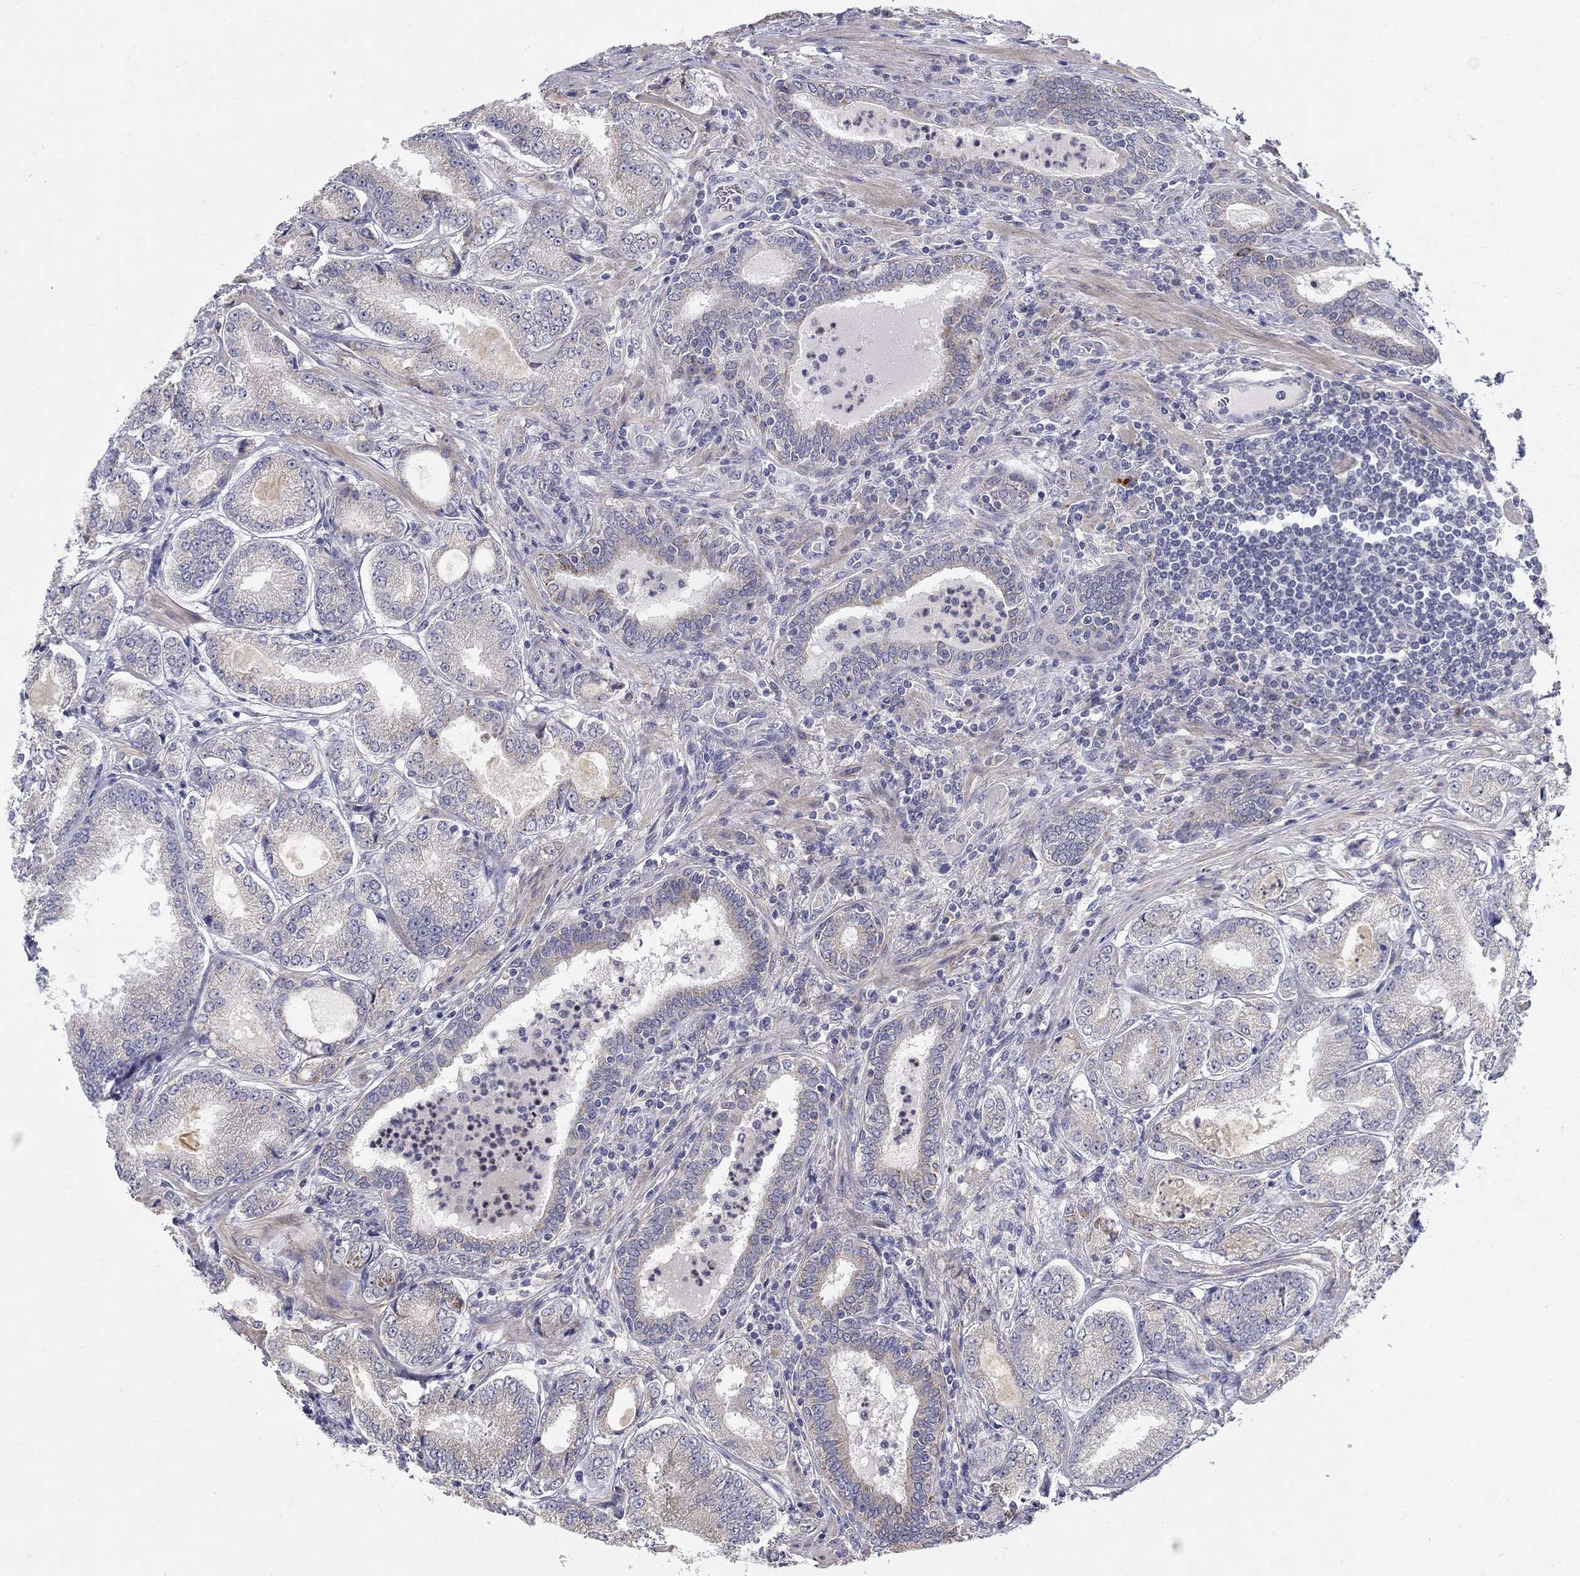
{"staining": {"intensity": "weak", "quantity": "25%-75%", "location": "cytoplasmic/membranous"}, "tissue": "prostate cancer", "cell_type": "Tumor cells", "image_type": "cancer", "snomed": [{"axis": "morphology", "description": "Adenocarcinoma, NOS"}, {"axis": "topography", "description": "Prostate"}], "caption": "DAB (3,3'-diaminobenzidine) immunohistochemical staining of human prostate adenocarcinoma demonstrates weak cytoplasmic/membranous protein expression in approximately 25%-75% of tumor cells. The protein is stained brown, and the nuclei are stained in blue (DAB (3,3'-diaminobenzidine) IHC with brightfield microscopy, high magnification).", "gene": "ABCA4", "patient": {"sex": "male", "age": 65}}